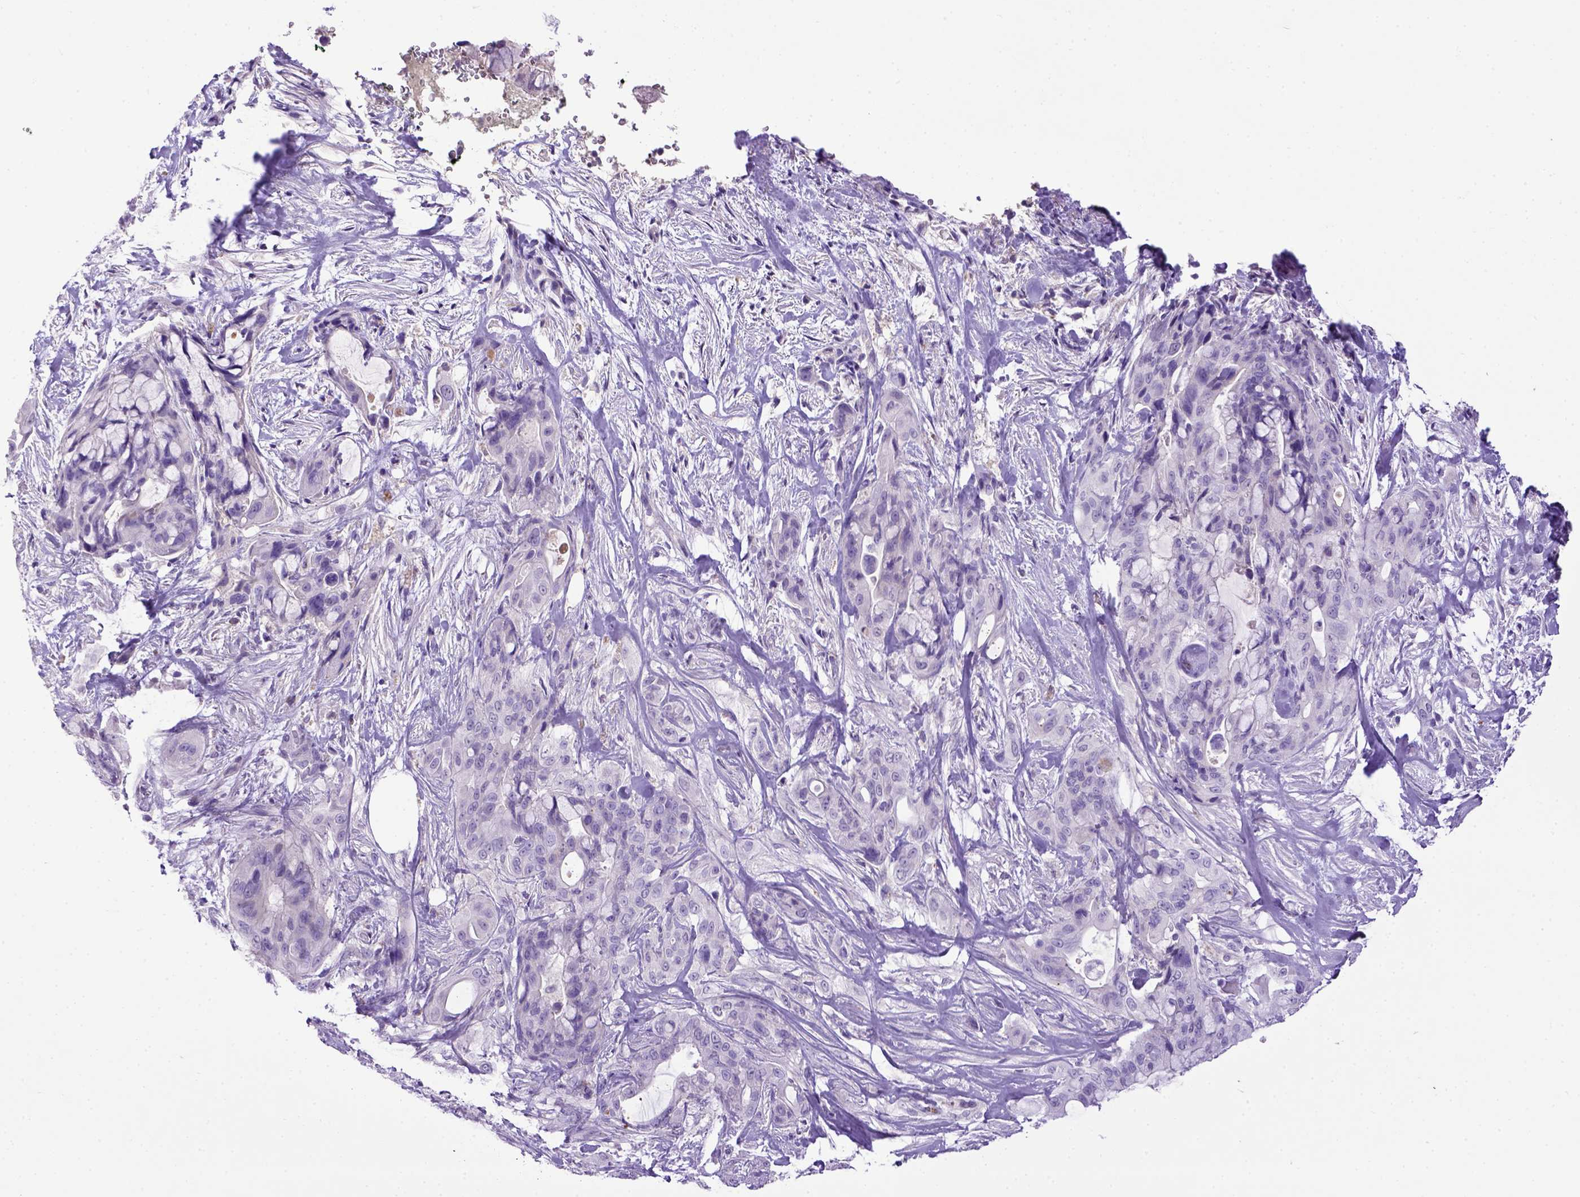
{"staining": {"intensity": "negative", "quantity": "none", "location": "none"}, "tissue": "pancreatic cancer", "cell_type": "Tumor cells", "image_type": "cancer", "snomed": [{"axis": "morphology", "description": "Adenocarcinoma, NOS"}, {"axis": "topography", "description": "Pancreas"}], "caption": "Pancreatic adenocarcinoma was stained to show a protein in brown. There is no significant positivity in tumor cells.", "gene": "ADAM12", "patient": {"sex": "male", "age": 71}}